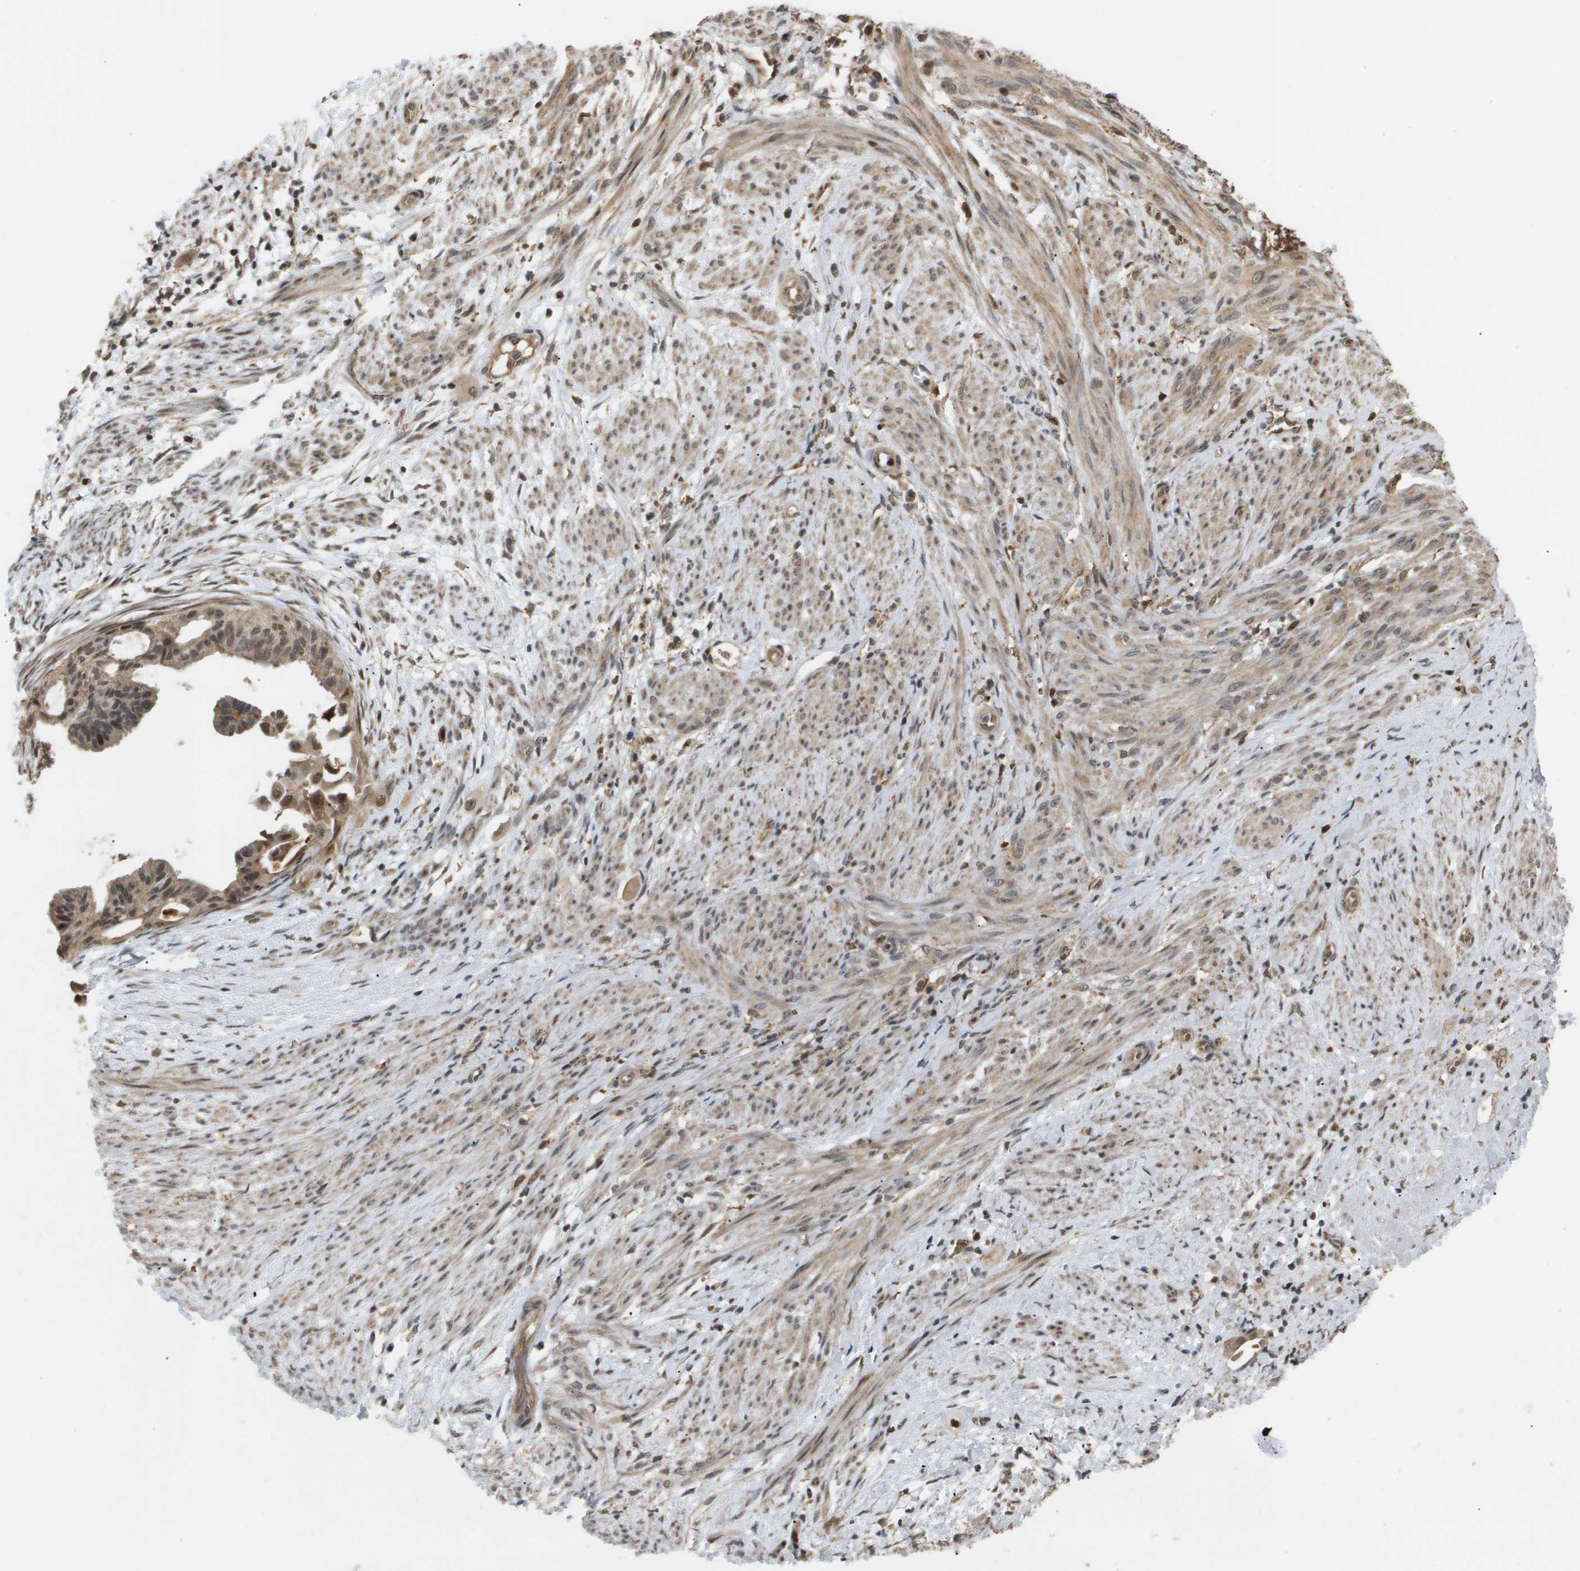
{"staining": {"intensity": "weak", "quantity": ">75%", "location": "cytoplasmic/membranous"}, "tissue": "cervical cancer", "cell_type": "Tumor cells", "image_type": "cancer", "snomed": [{"axis": "morphology", "description": "Normal tissue, NOS"}, {"axis": "morphology", "description": "Adenocarcinoma, NOS"}, {"axis": "topography", "description": "Cervix"}, {"axis": "topography", "description": "Endometrium"}], "caption": "Immunohistochemistry (IHC) of human cervical cancer (adenocarcinoma) demonstrates low levels of weak cytoplasmic/membranous staining in approximately >75% of tumor cells.", "gene": "PDGFB", "patient": {"sex": "female", "age": 86}}